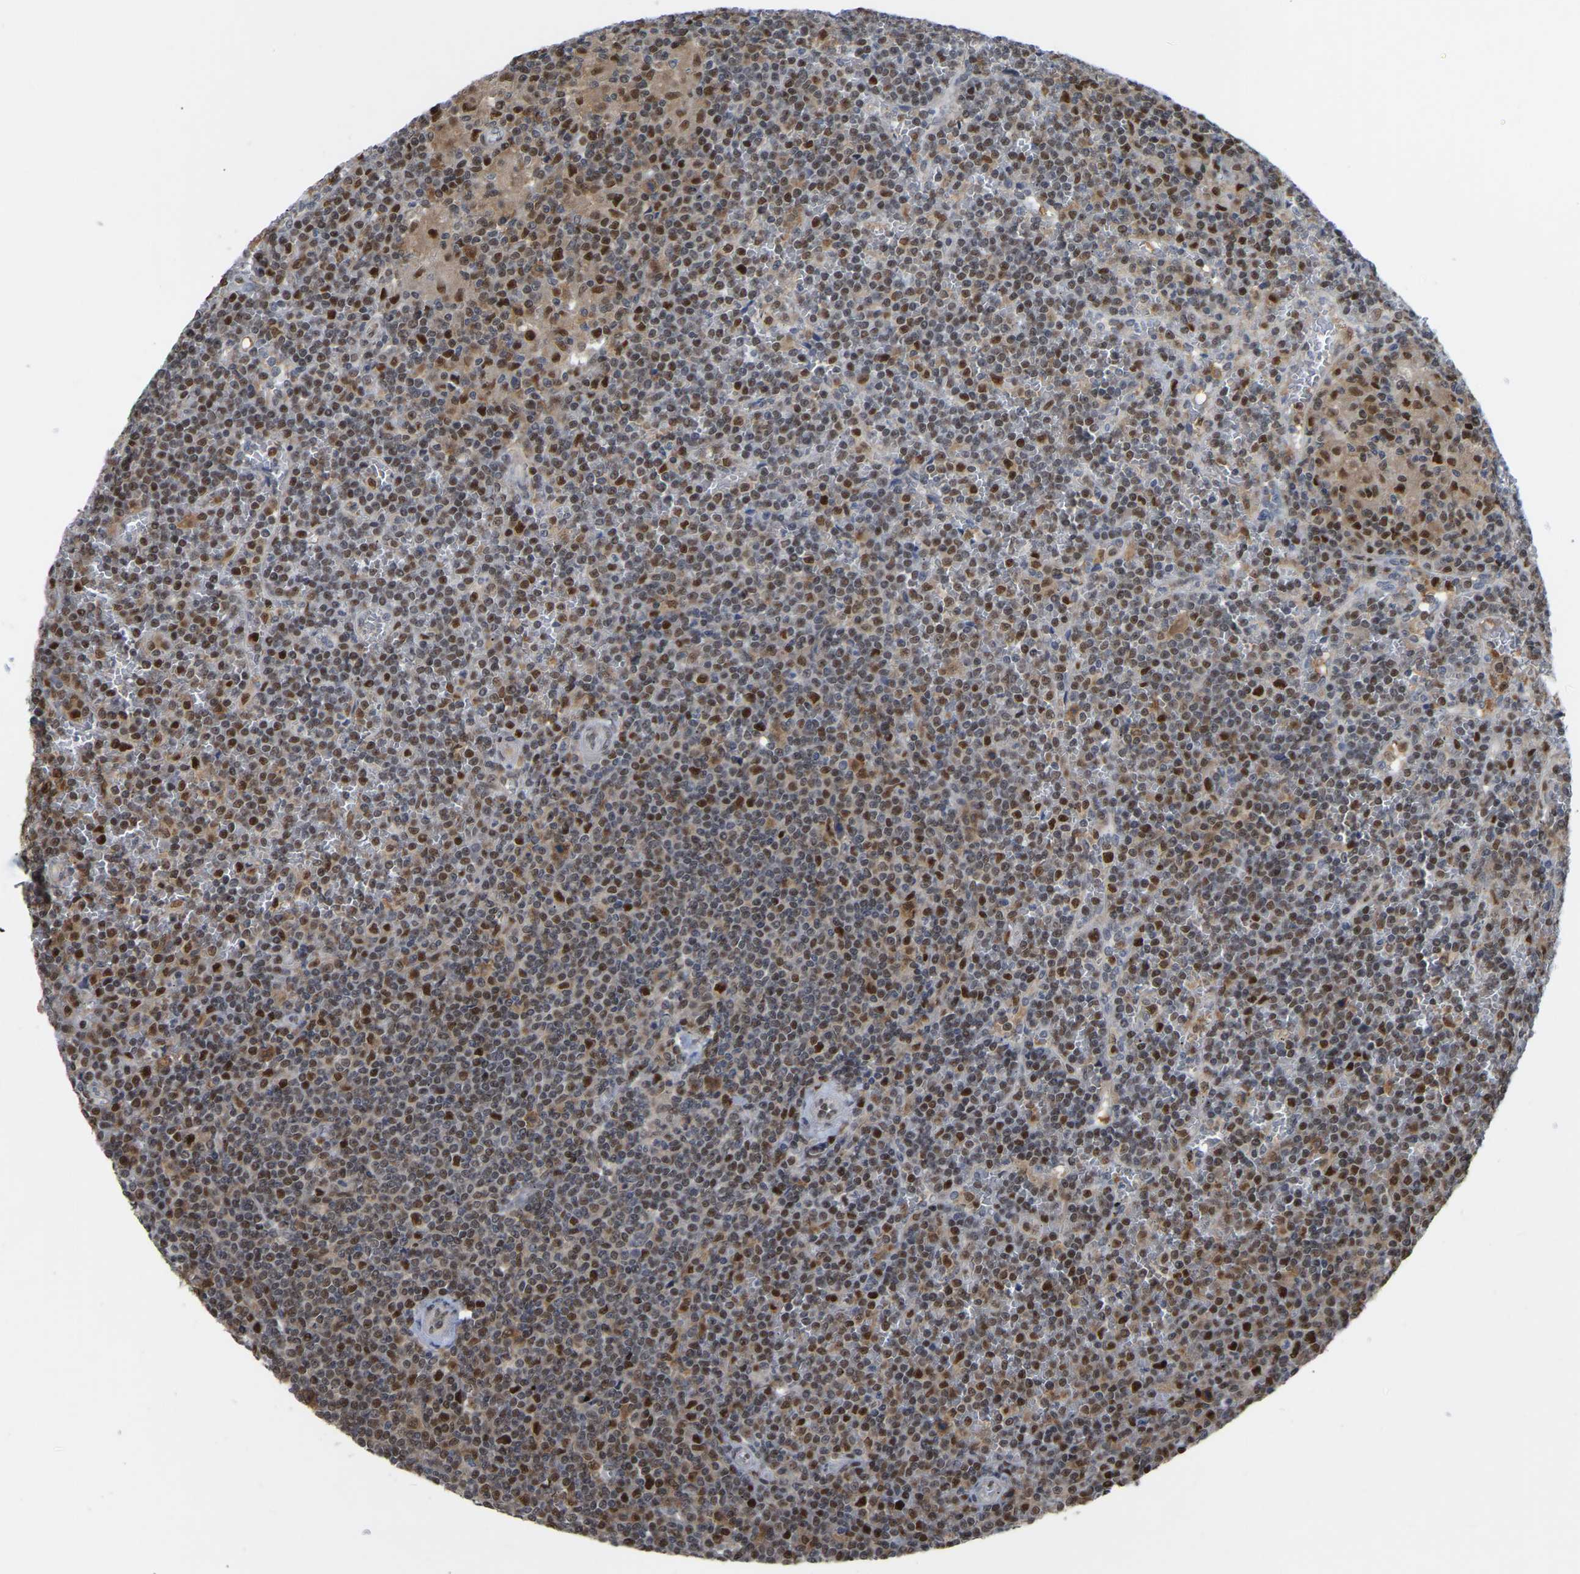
{"staining": {"intensity": "strong", "quantity": "25%-75%", "location": "nuclear"}, "tissue": "lymphoma", "cell_type": "Tumor cells", "image_type": "cancer", "snomed": [{"axis": "morphology", "description": "Malignant lymphoma, non-Hodgkin's type, Low grade"}, {"axis": "topography", "description": "Spleen"}], "caption": "Tumor cells show high levels of strong nuclear positivity in about 25%-75% of cells in malignant lymphoma, non-Hodgkin's type (low-grade).", "gene": "KLRG2", "patient": {"sex": "female", "age": 19}}